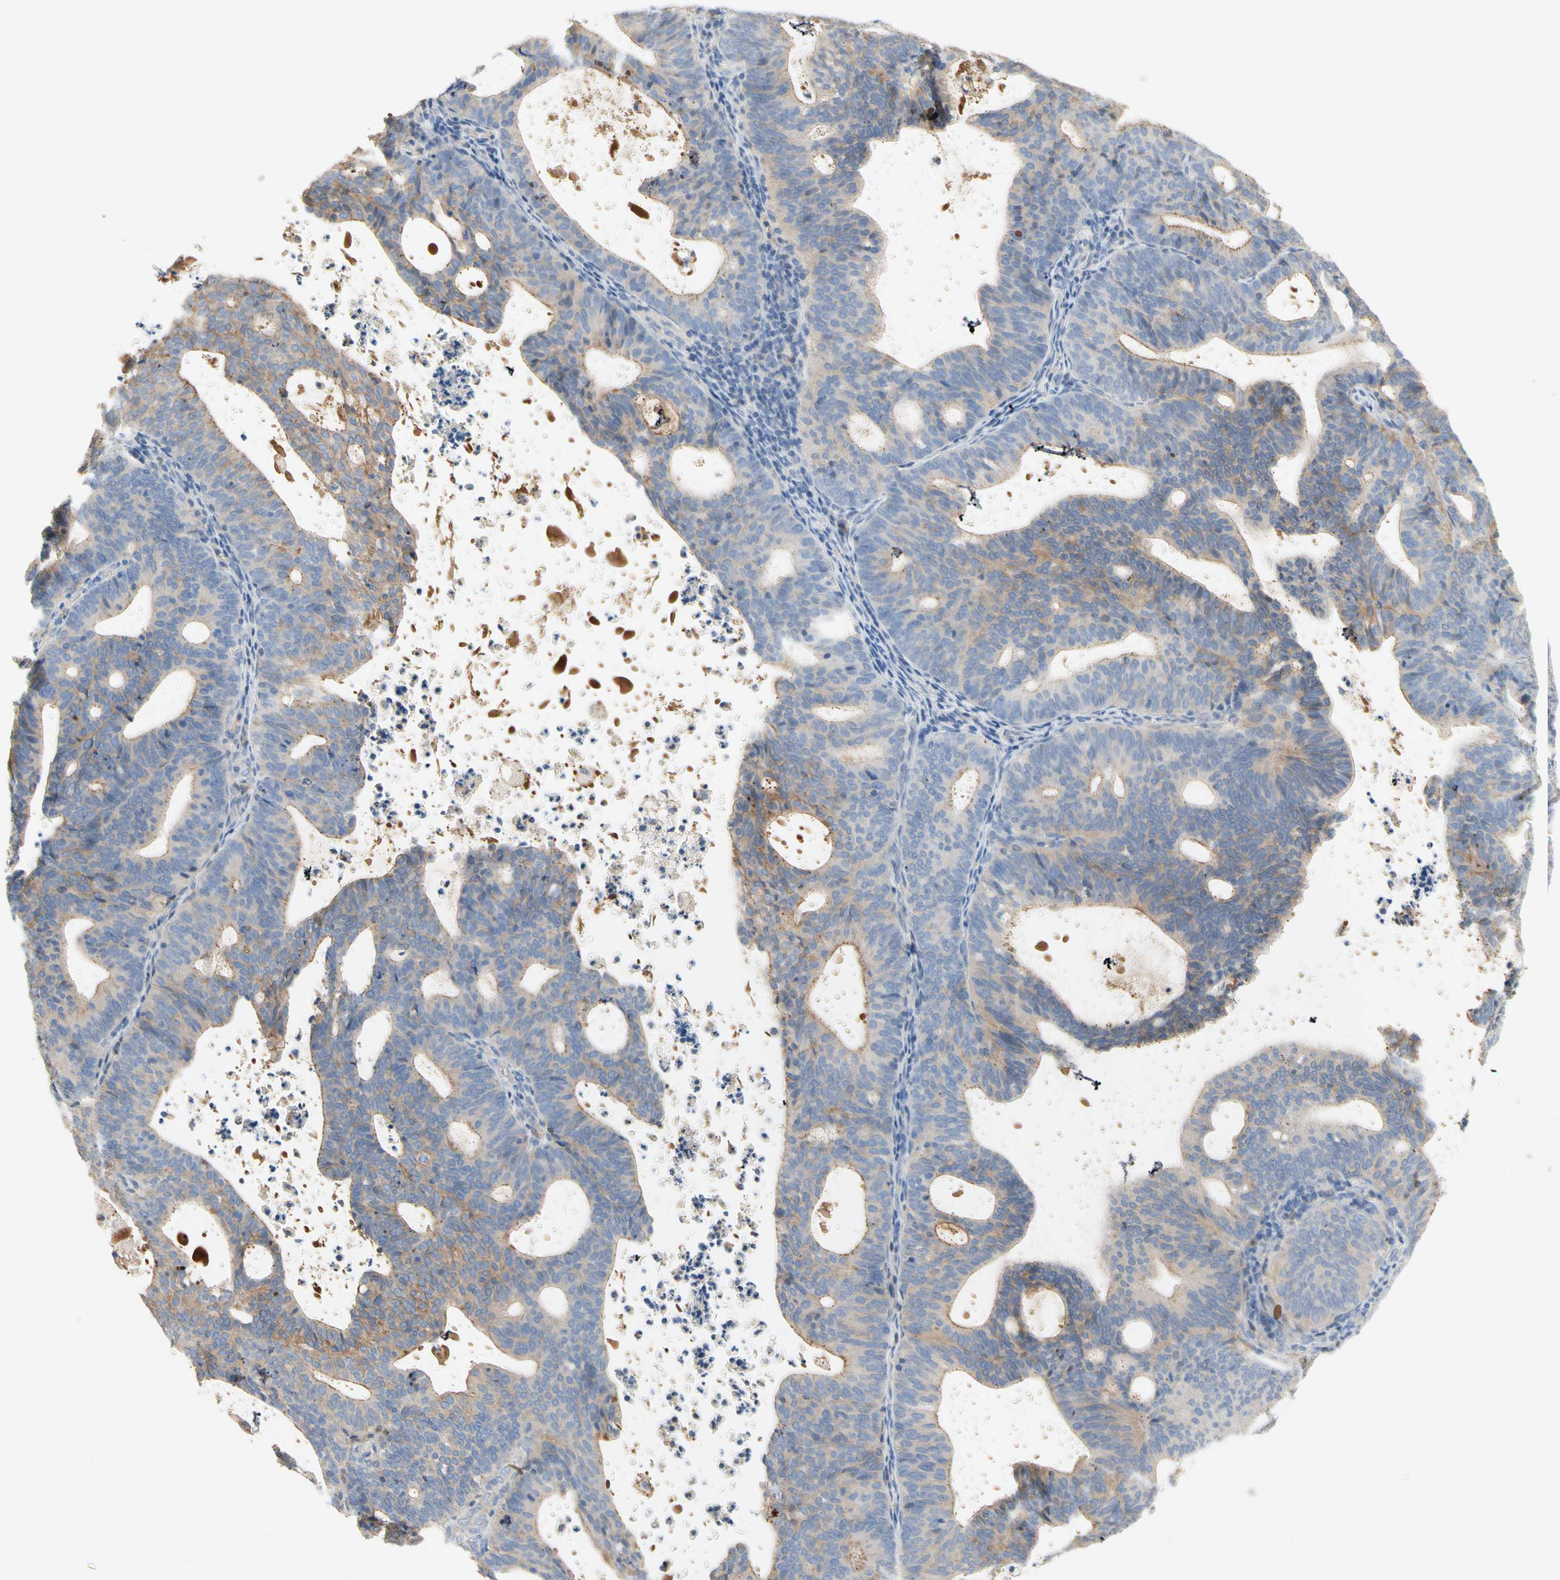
{"staining": {"intensity": "moderate", "quantity": ">75%", "location": "cytoplasmic/membranous"}, "tissue": "endometrial cancer", "cell_type": "Tumor cells", "image_type": "cancer", "snomed": [{"axis": "morphology", "description": "Adenocarcinoma, NOS"}, {"axis": "topography", "description": "Uterus"}], "caption": "Tumor cells demonstrate medium levels of moderate cytoplasmic/membranous expression in approximately >75% of cells in human endometrial cancer.", "gene": "NECTIN4", "patient": {"sex": "female", "age": 83}}